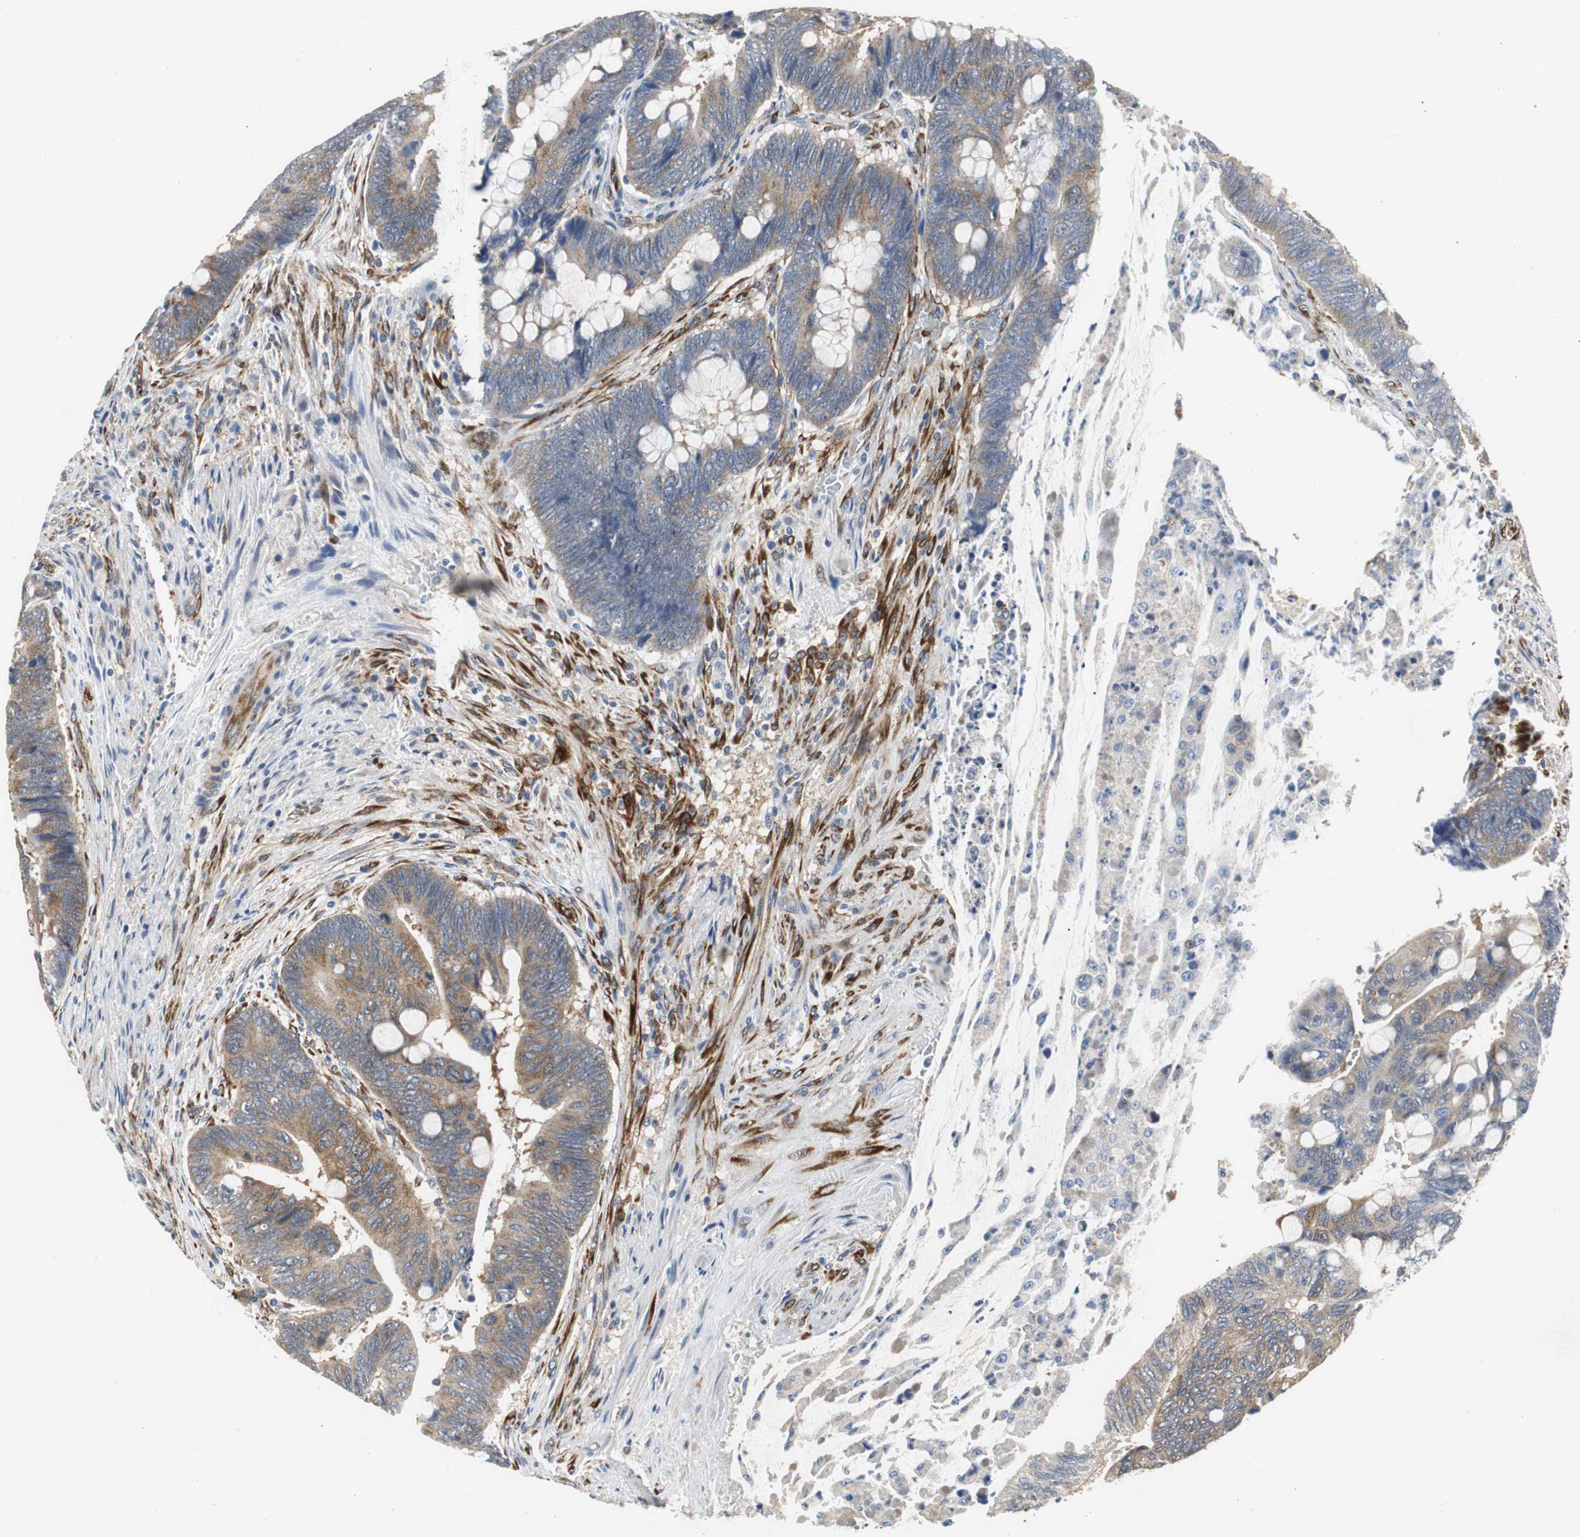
{"staining": {"intensity": "moderate", "quantity": ">75%", "location": "cytoplasmic/membranous"}, "tissue": "colorectal cancer", "cell_type": "Tumor cells", "image_type": "cancer", "snomed": [{"axis": "morphology", "description": "Normal tissue, NOS"}, {"axis": "morphology", "description": "Adenocarcinoma, NOS"}, {"axis": "topography", "description": "Rectum"}], "caption": "Immunohistochemistry (IHC) micrograph of neoplastic tissue: colorectal adenocarcinoma stained using immunohistochemistry exhibits medium levels of moderate protein expression localized specifically in the cytoplasmic/membranous of tumor cells, appearing as a cytoplasmic/membranous brown color.", "gene": "ISCU", "patient": {"sex": "male", "age": 92}}